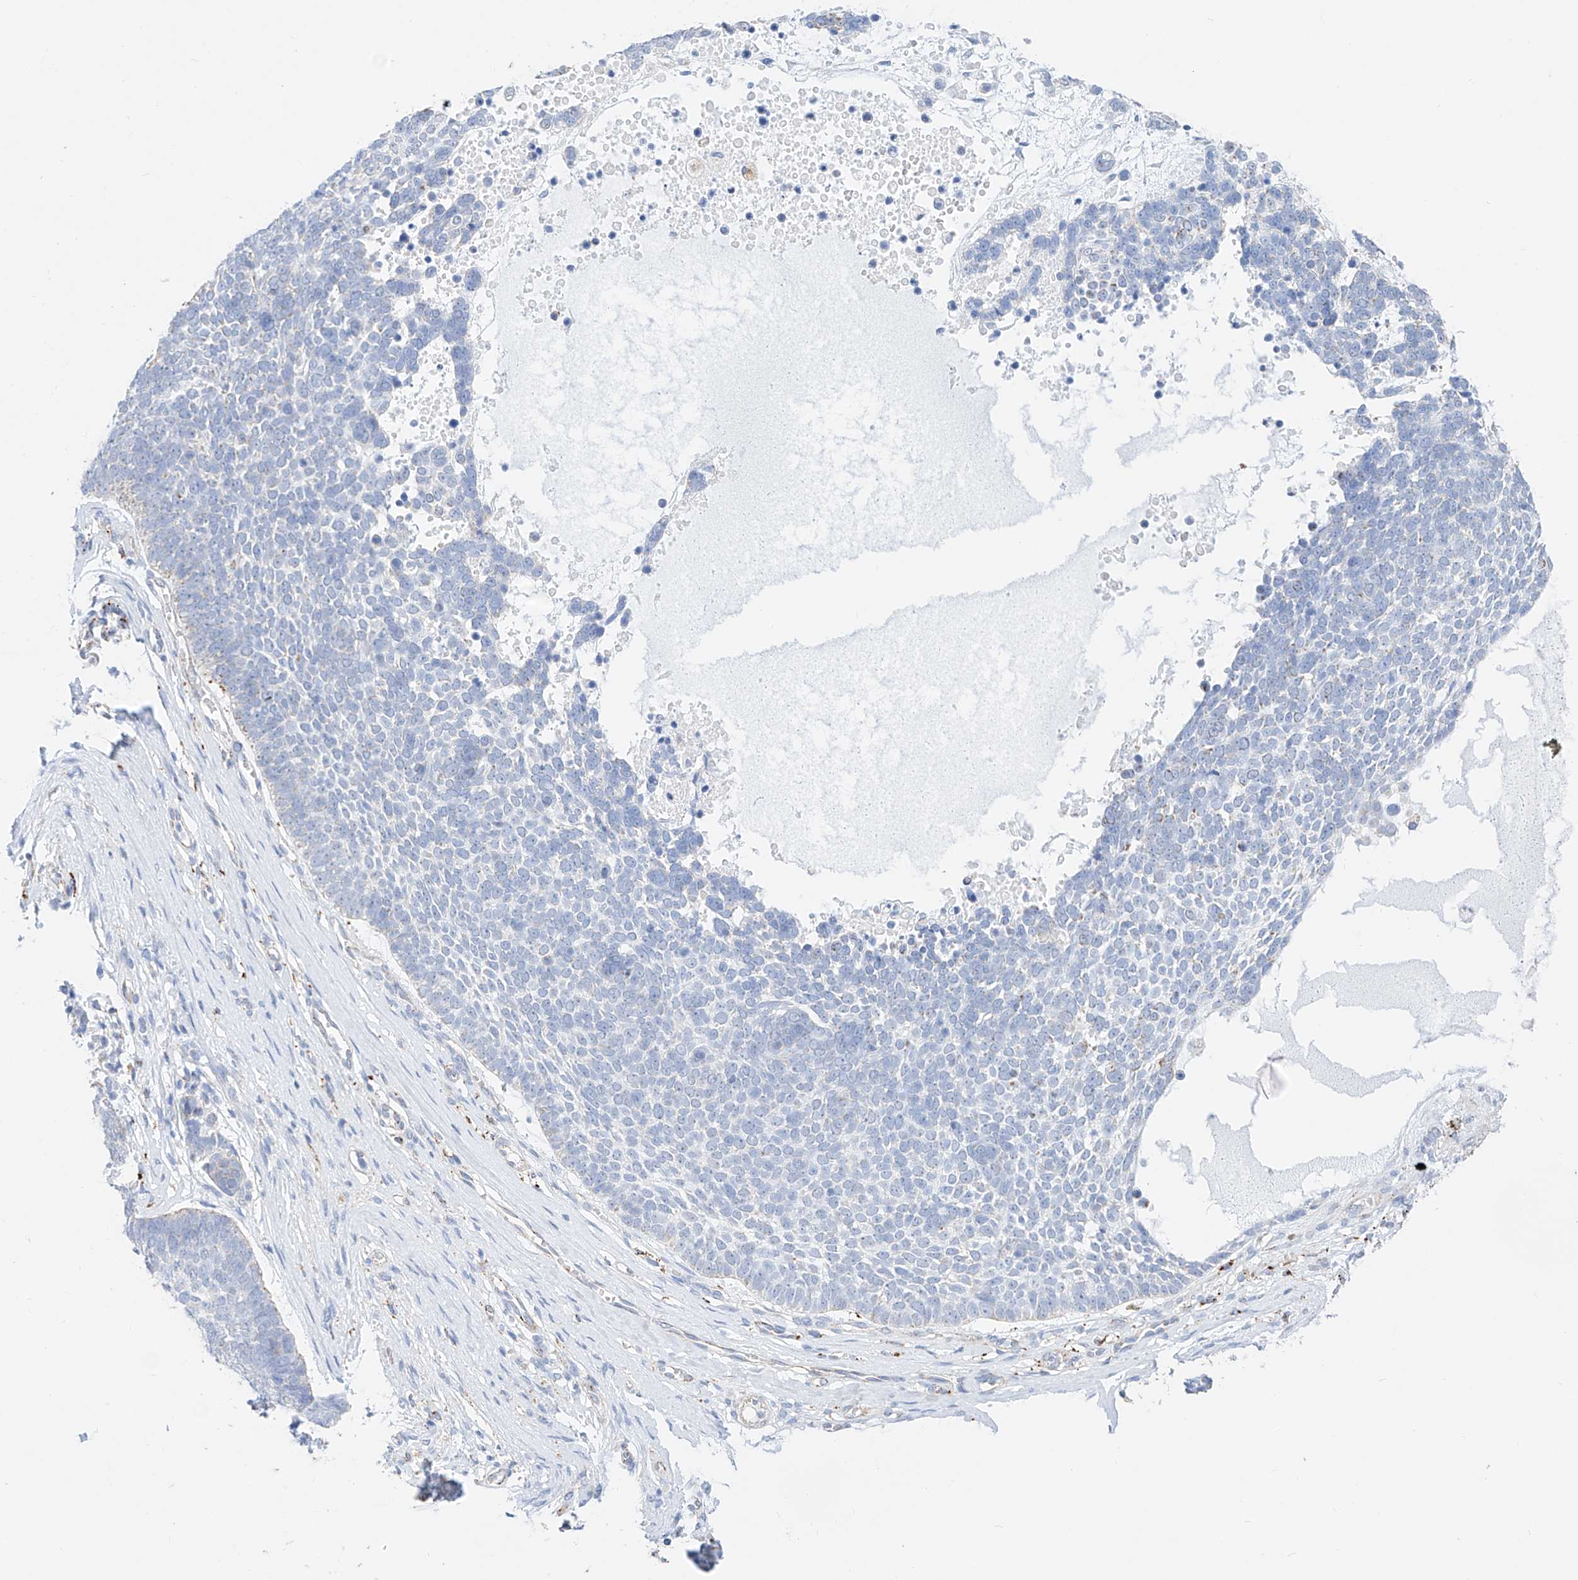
{"staining": {"intensity": "negative", "quantity": "none", "location": "none"}, "tissue": "skin cancer", "cell_type": "Tumor cells", "image_type": "cancer", "snomed": [{"axis": "morphology", "description": "Basal cell carcinoma"}, {"axis": "topography", "description": "Skin"}], "caption": "Immunohistochemistry of skin cancer (basal cell carcinoma) demonstrates no expression in tumor cells. Nuclei are stained in blue.", "gene": "C6orf62", "patient": {"sex": "female", "age": 81}}